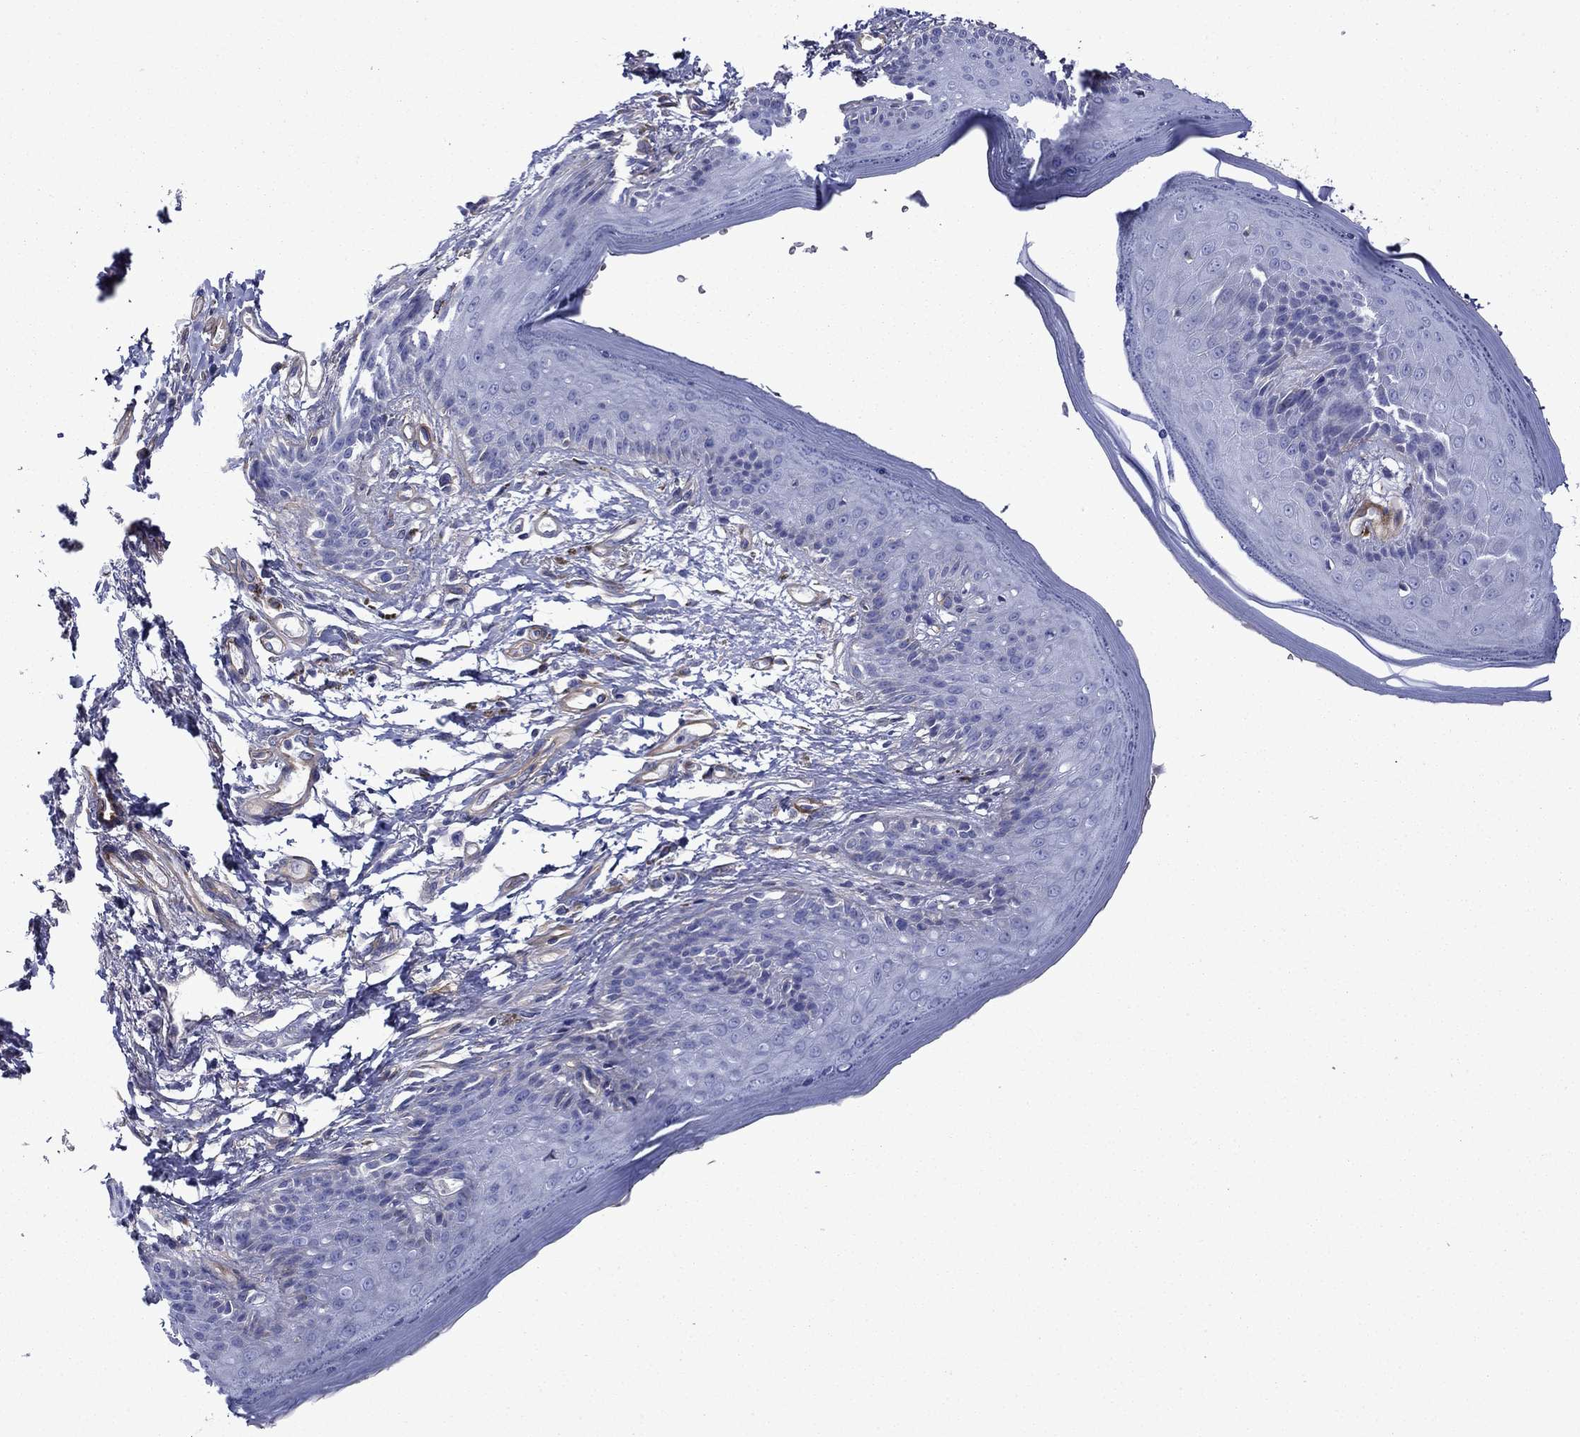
{"staining": {"intensity": "negative", "quantity": "none", "location": "none"}, "tissue": "skin", "cell_type": "Epidermal cells", "image_type": "normal", "snomed": [{"axis": "morphology", "description": "Normal tissue, NOS"}, {"axis": "morphology", "description": "Adenocarcinoma, NOS"}, {"axis": "topography", "description": "Rectum"}, {"axis": "topography", "description": "Anal"}], "caption": "The immunohistochemistry (IHC) micrograph has no significant expression in epidermal cells of skin. (Stains: DAB immunohistochemistry (IHC) with hematoxylin counter stain, Microscopy: brightfield microscopy at high magnification).", "gene": "HSPG2", "patient": {"sex": "female", "age": 68}}